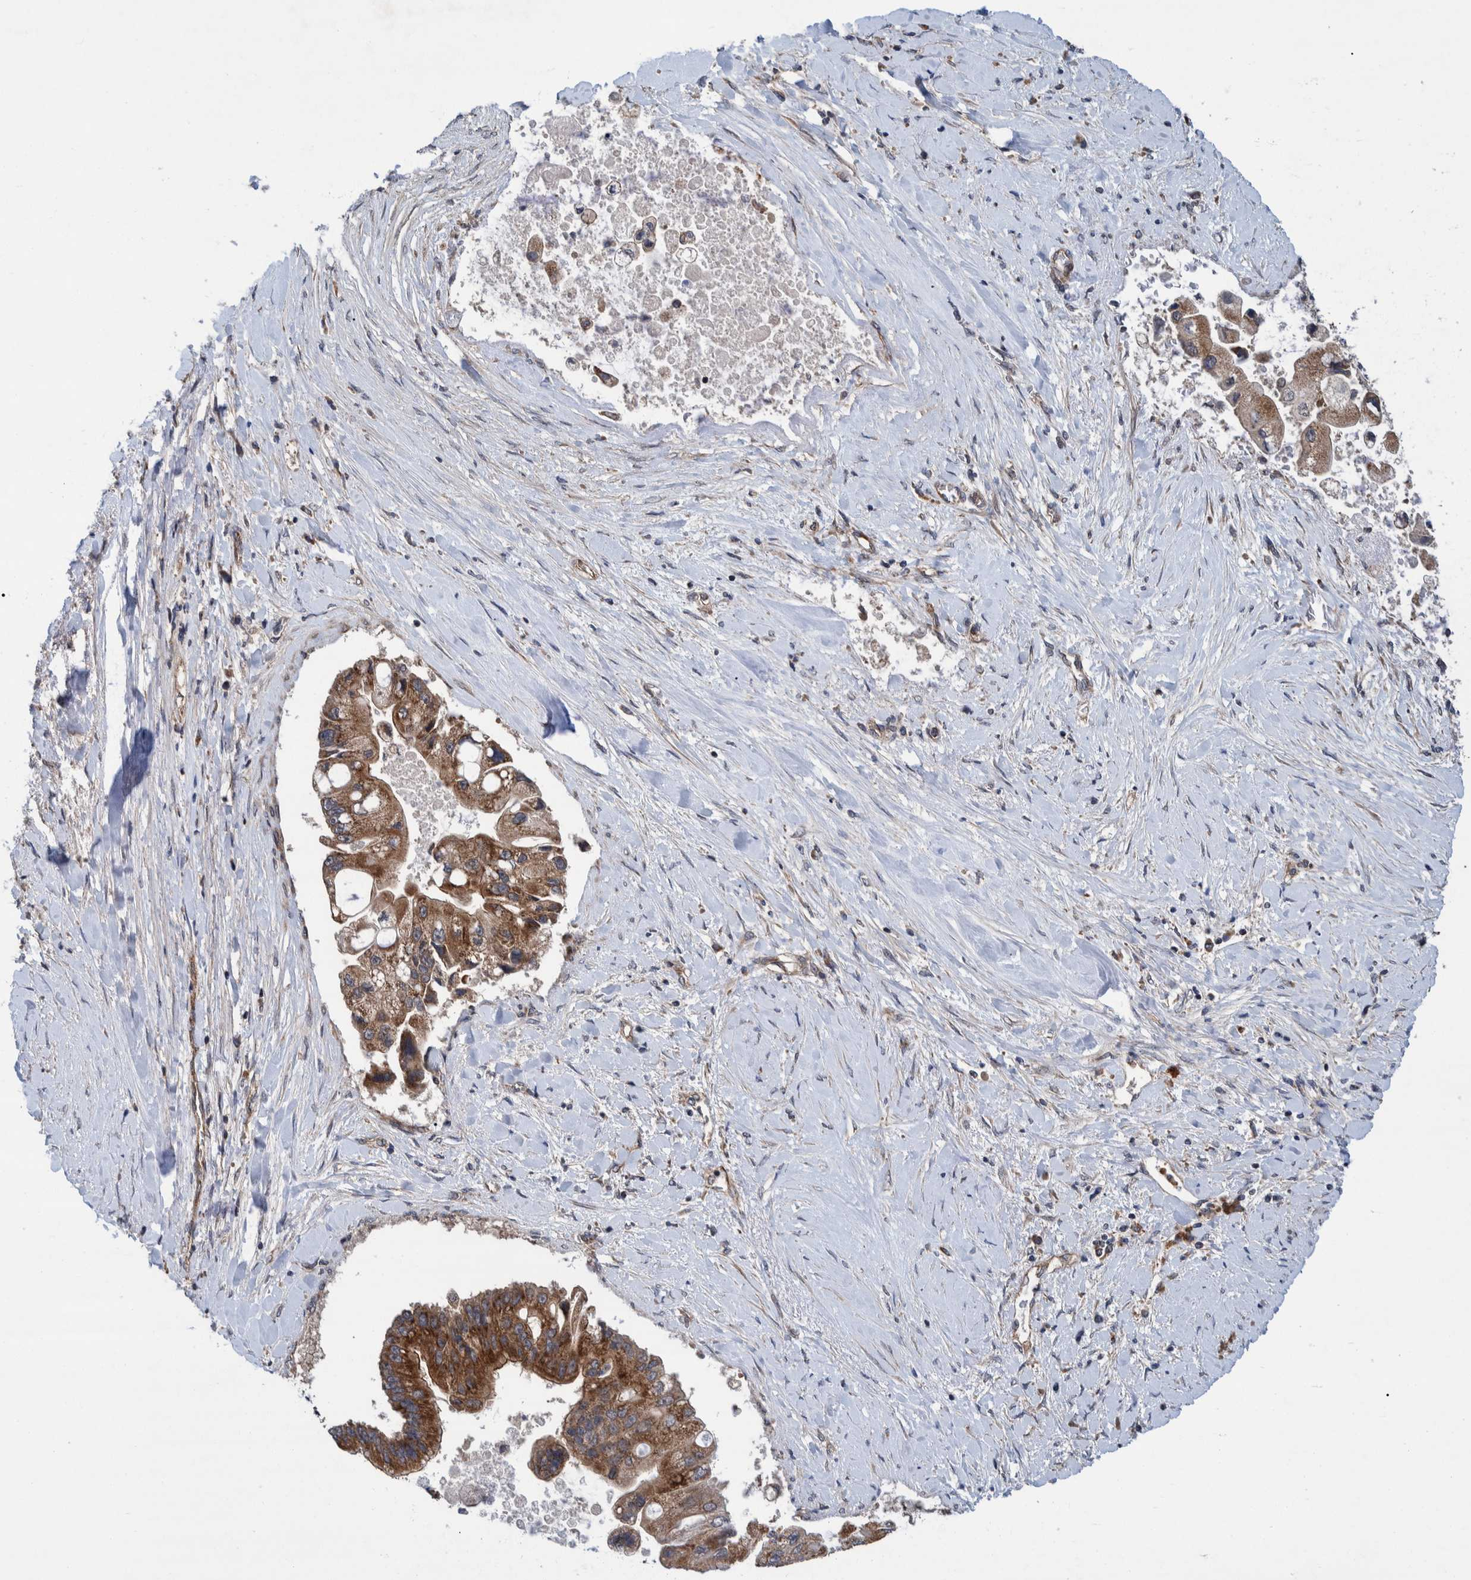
{"staining": {"intensity": "strong", "quantity": ">75%", "location": "cytoplasmic/membranous"}, "tissue": "liver cancer", "cell_type": "Tumor cells", "image_type": "cancer", "snomed": [{"axis": "morphology", "description": "Cholangiocarcinoma"}, {"axis": "topography", "description": "Liver"}], "caption": "Protein staining displays strong cytoplasmic/membranous positivity in approximately >75% of tumor cells in liver cancer (cholangiocarcinoma). (DAB IHC with brightfield microscopy, high magnification).", "gene": "MRPS7", "patient": {"sex": "male", "age": 50}}